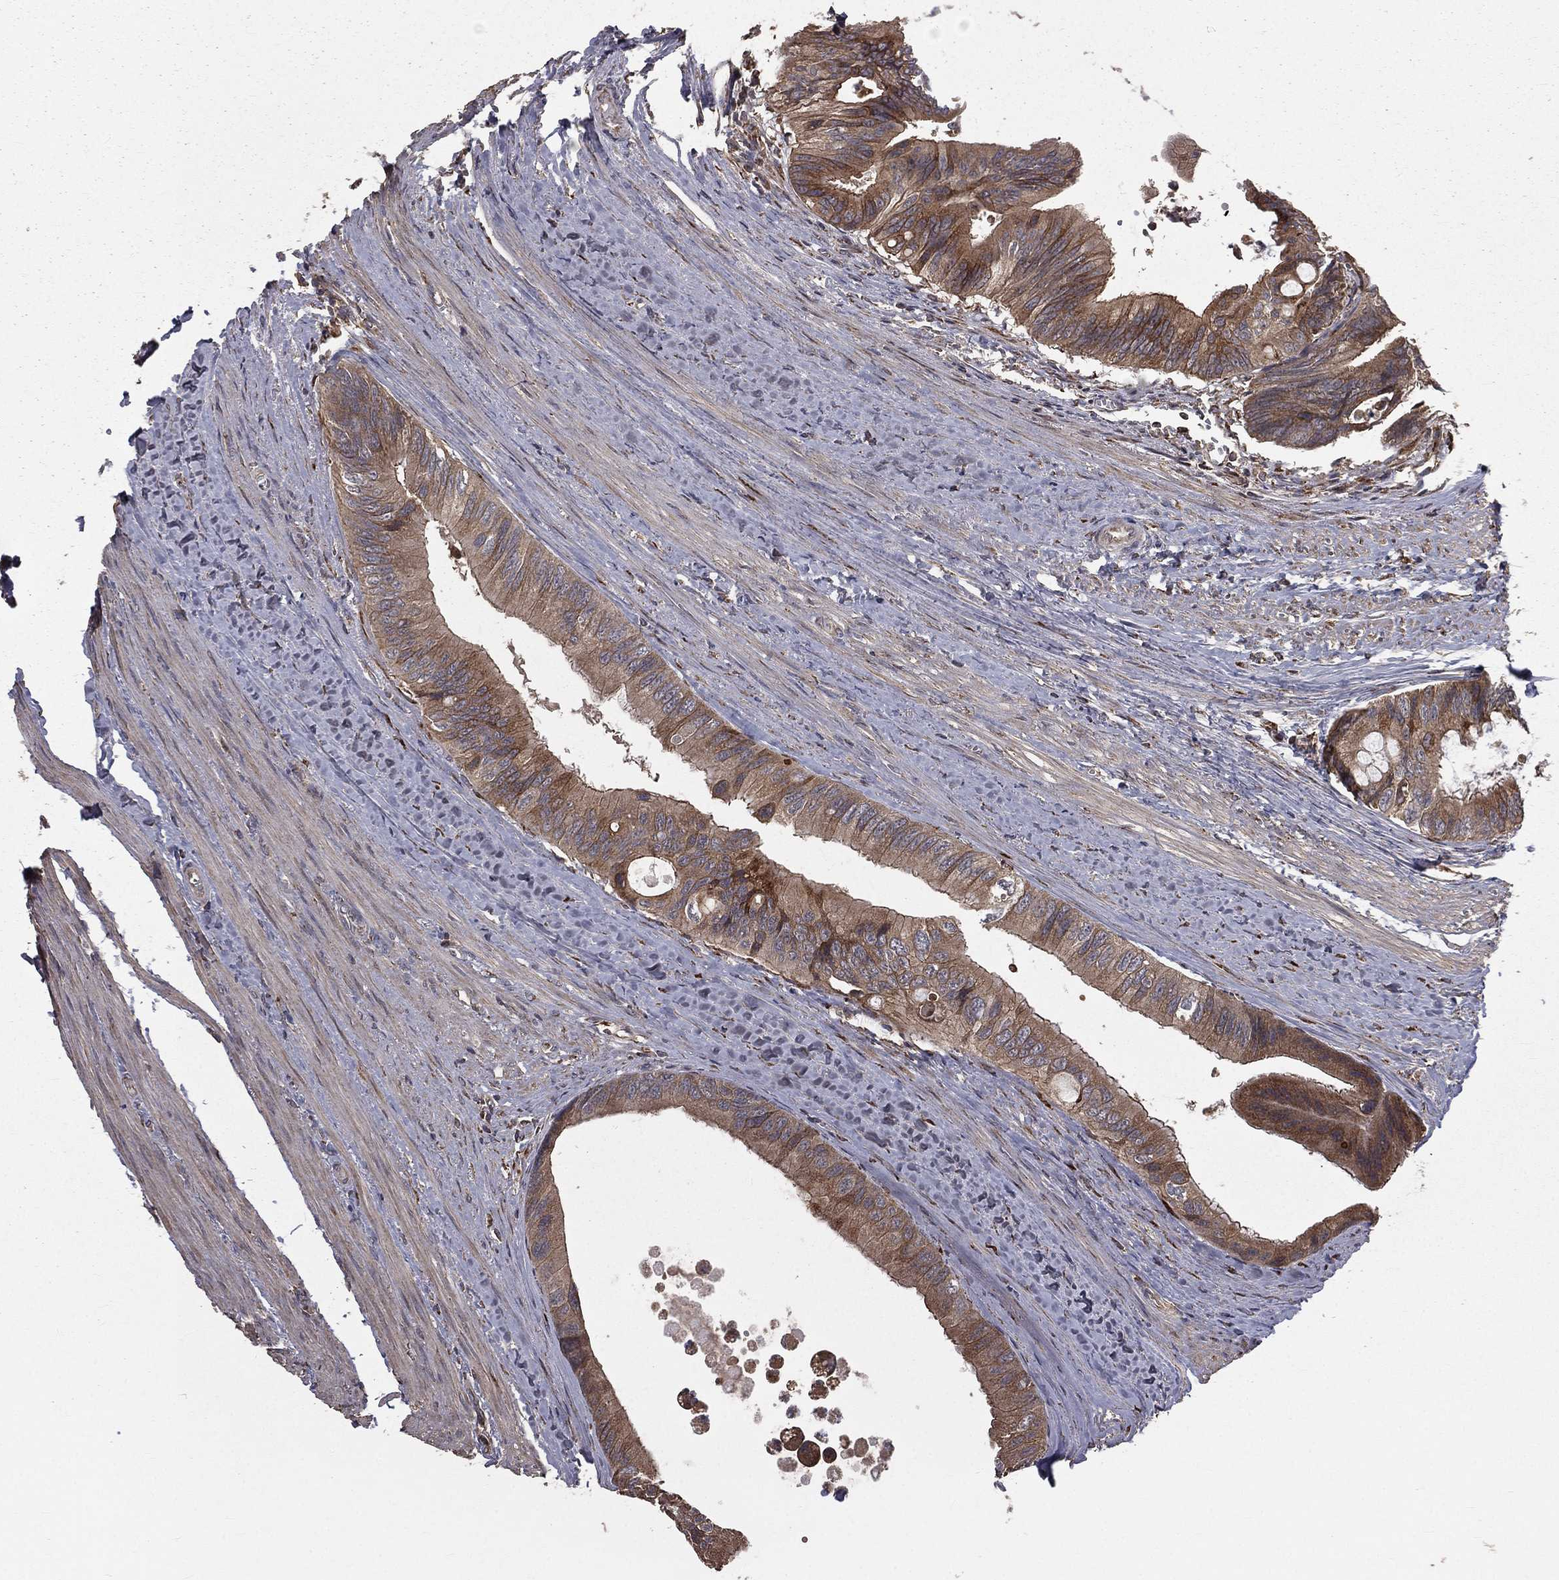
{"staining": {"intensity": "moderate", "quantity": ">75%", "location": "cytoplasmic/membranous"}, "tissue": "colorectal cancer", "cell_type": "Tumor cells", "image_type": "cancer", "snomed": [{"axis": "morphology", "description": "Normal tissue, NOS"}, {"axis": "morphology", "description": "Adenocarcinoma, NOS"}, {"axis": "topography", "description": "Colon"}], "caption": "Protein expression analysis of human colorectal cancer (adenocarcinoma) reveals moderate cytoplasmic/membranous expression in about >75% of tumor cells. (Stains: DAB in brown, nuclei in blue, Microscopy: brightfield microscopy at high magnification).", "gene": "OLFML1", "patient": {"sex": "male", "age": 65}}